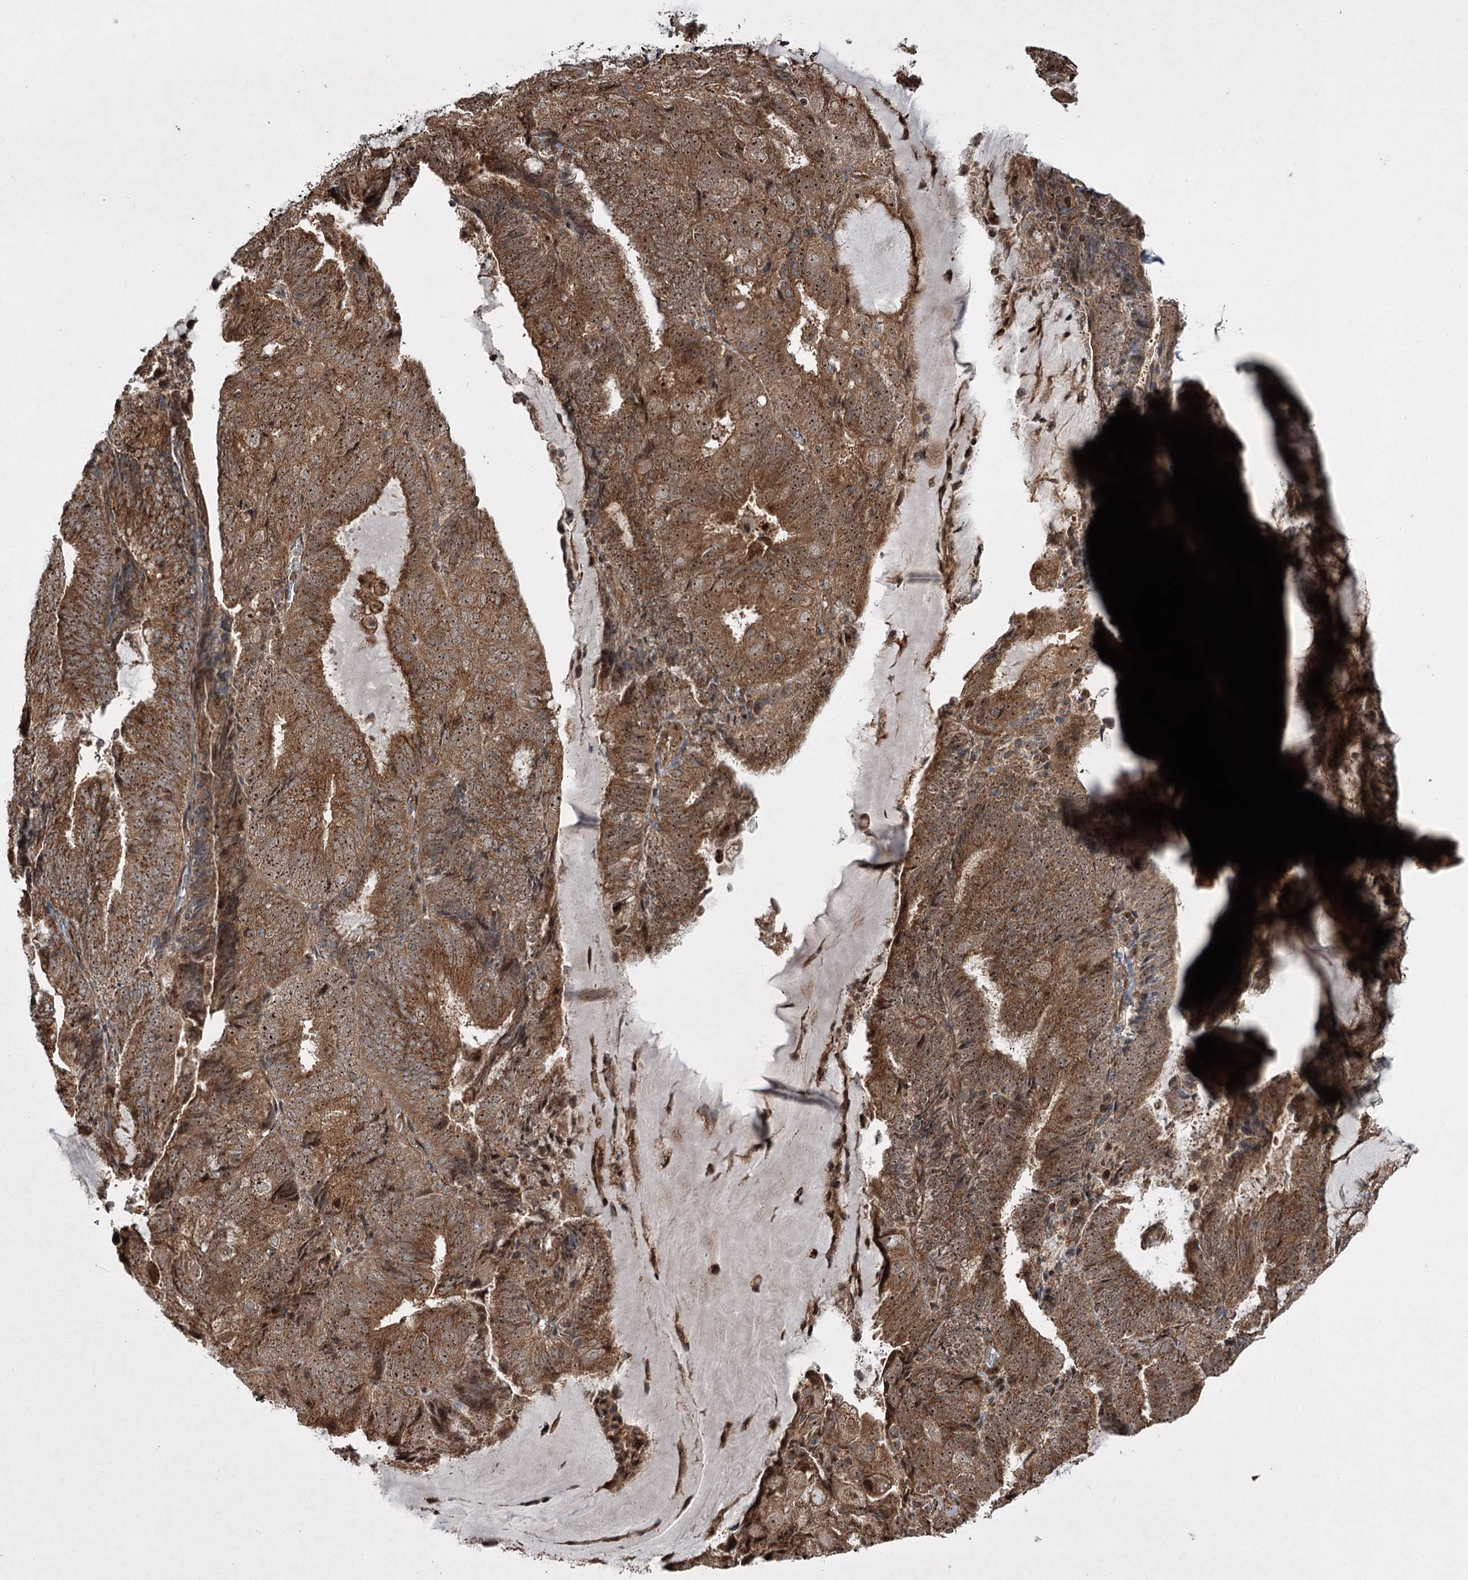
{"staining": {"intensity": "strong", "quantity": ">75%", "location": "cytoplasmic/membranous,nuclear"}, "tissue": "endometrial cancer", "cell_type": "Tumor cells", "image_type": "cancer", "snomed": [{"axis": "morphology", "description": "Adenocarcinoma, NOS"}, {"axis": "topography", "description": "Endometrium"}], "caption": "A high-resolution photomicrograph shows immunohistochemistry staining of endometrial cancer, which displays strong cytoplasmic/membranous and nuclear expression in approximately >75% of tumor cells.", "gene": "SERINC5", "patient": {"sex": "female", "age": 81}}